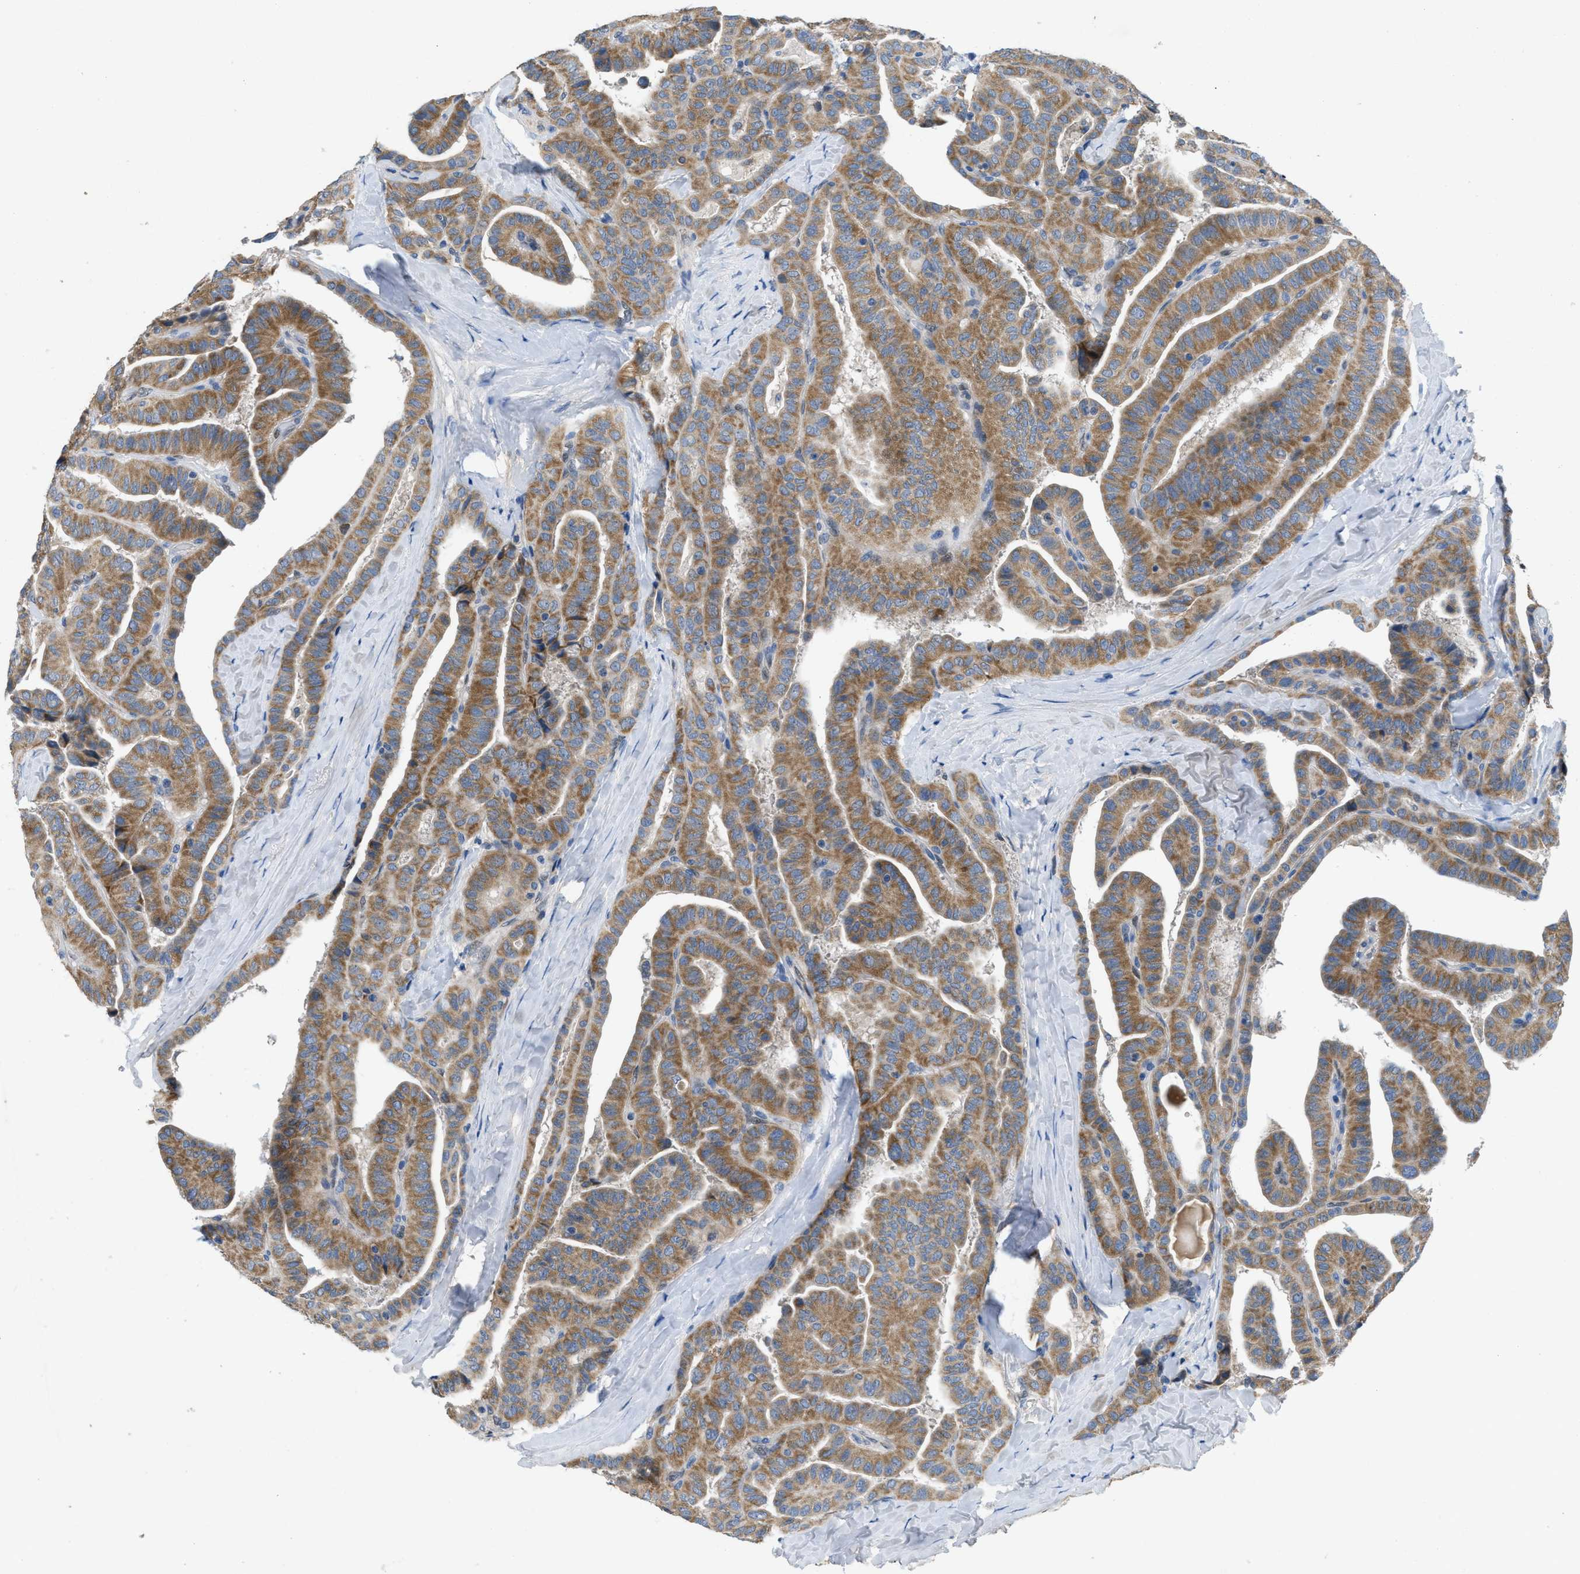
{"staining": {"intensity": "moderate", "quantity": ">75%", "location": "cytoplasmic/membranous"}, "tissue": "thyroid cancer", "cell_type": "Tumor cells", "image_type": "cancer", "snomed": [{"axis": "morphology", "description": "Papillary adenocarcinoma, NOS"}, {"axis": "topography", "description": "Thyroid gland"}], "caption": "An image showing moderate cytoplasmic/membranous expression in approximately >75% of tumor cells in thyroid cancer, as visualized by brown immunohistochemical staining.", "gene": "PNKD", "patient": {"sex": "male", "age": 77}}